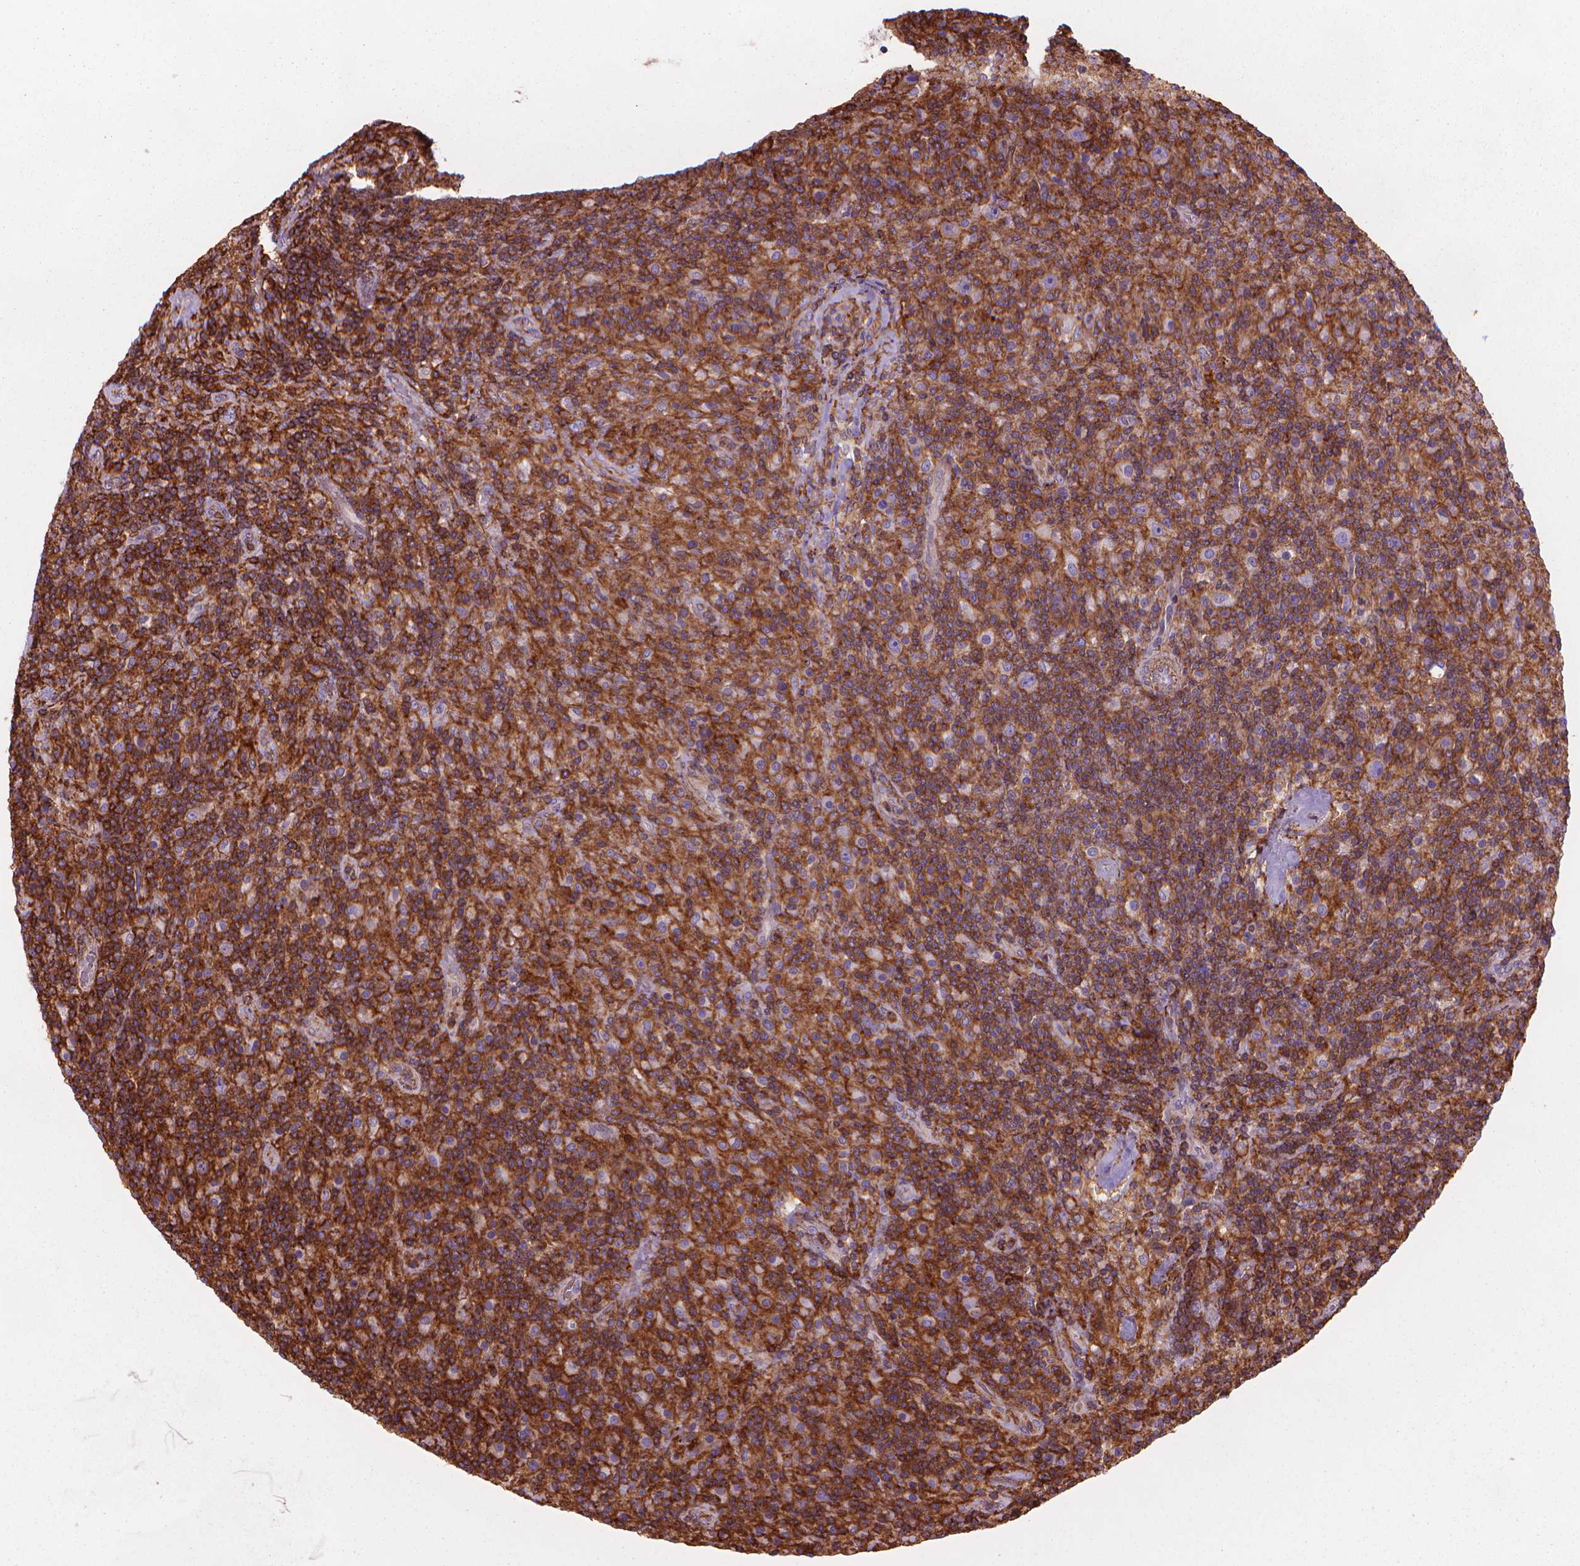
{"staining": {"intensity": "negative", "quantity": "none", "location": "none"}, "tissue": "lymphoma", "cell_type": "Tumor cells", "image_type": "cancer", "snomed": [{"axis": "morphology", "description": "Hodgkin's disease, NOS"}, {"axis": "topography", "description": "Lymph node"}], "caption": "This is an IHC histopathology image of human Hodgkin's disease. There is no expression in tumor cells.", "gene": "PATJ", "patient": {"sex": "male", "age": 70}}